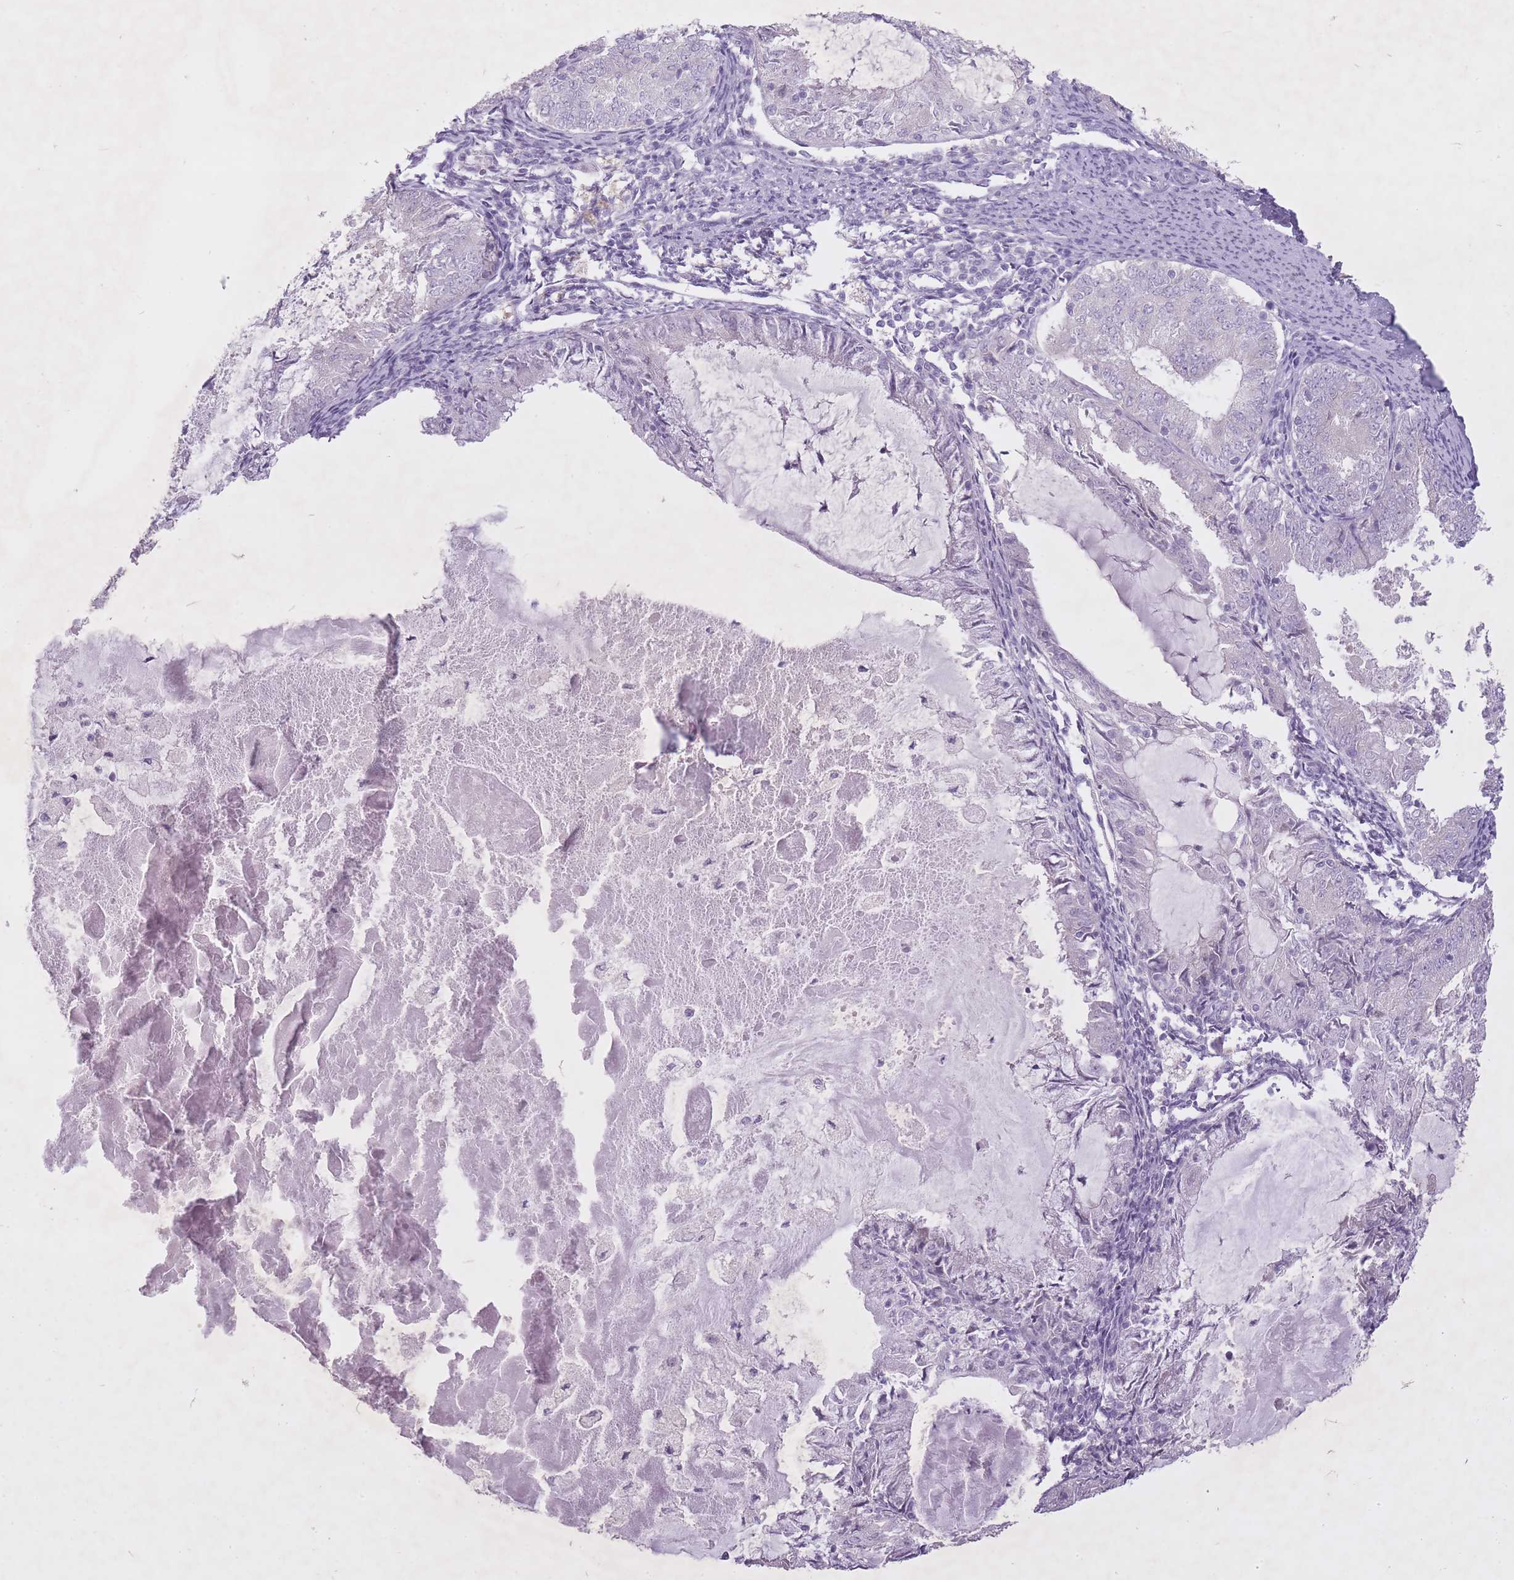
{"staining": {"intensity": "negative", "quantity": "none", "location": "none"}, "tissue": "endometrial cancer", "cell_type": "Tumor cells", "image_type": "cancer", "snomed": [{"axis": "morphology", "description": "Adenocarcinoma, NOS"}, {"axis": "topography", "description": "Endometrium"}], "caption": "An image of human endometrial adenocarcinoma is negative for staining in tumor cells.", "gene": "FAM43B", "patient": {"sex": "female", "age": 57}}